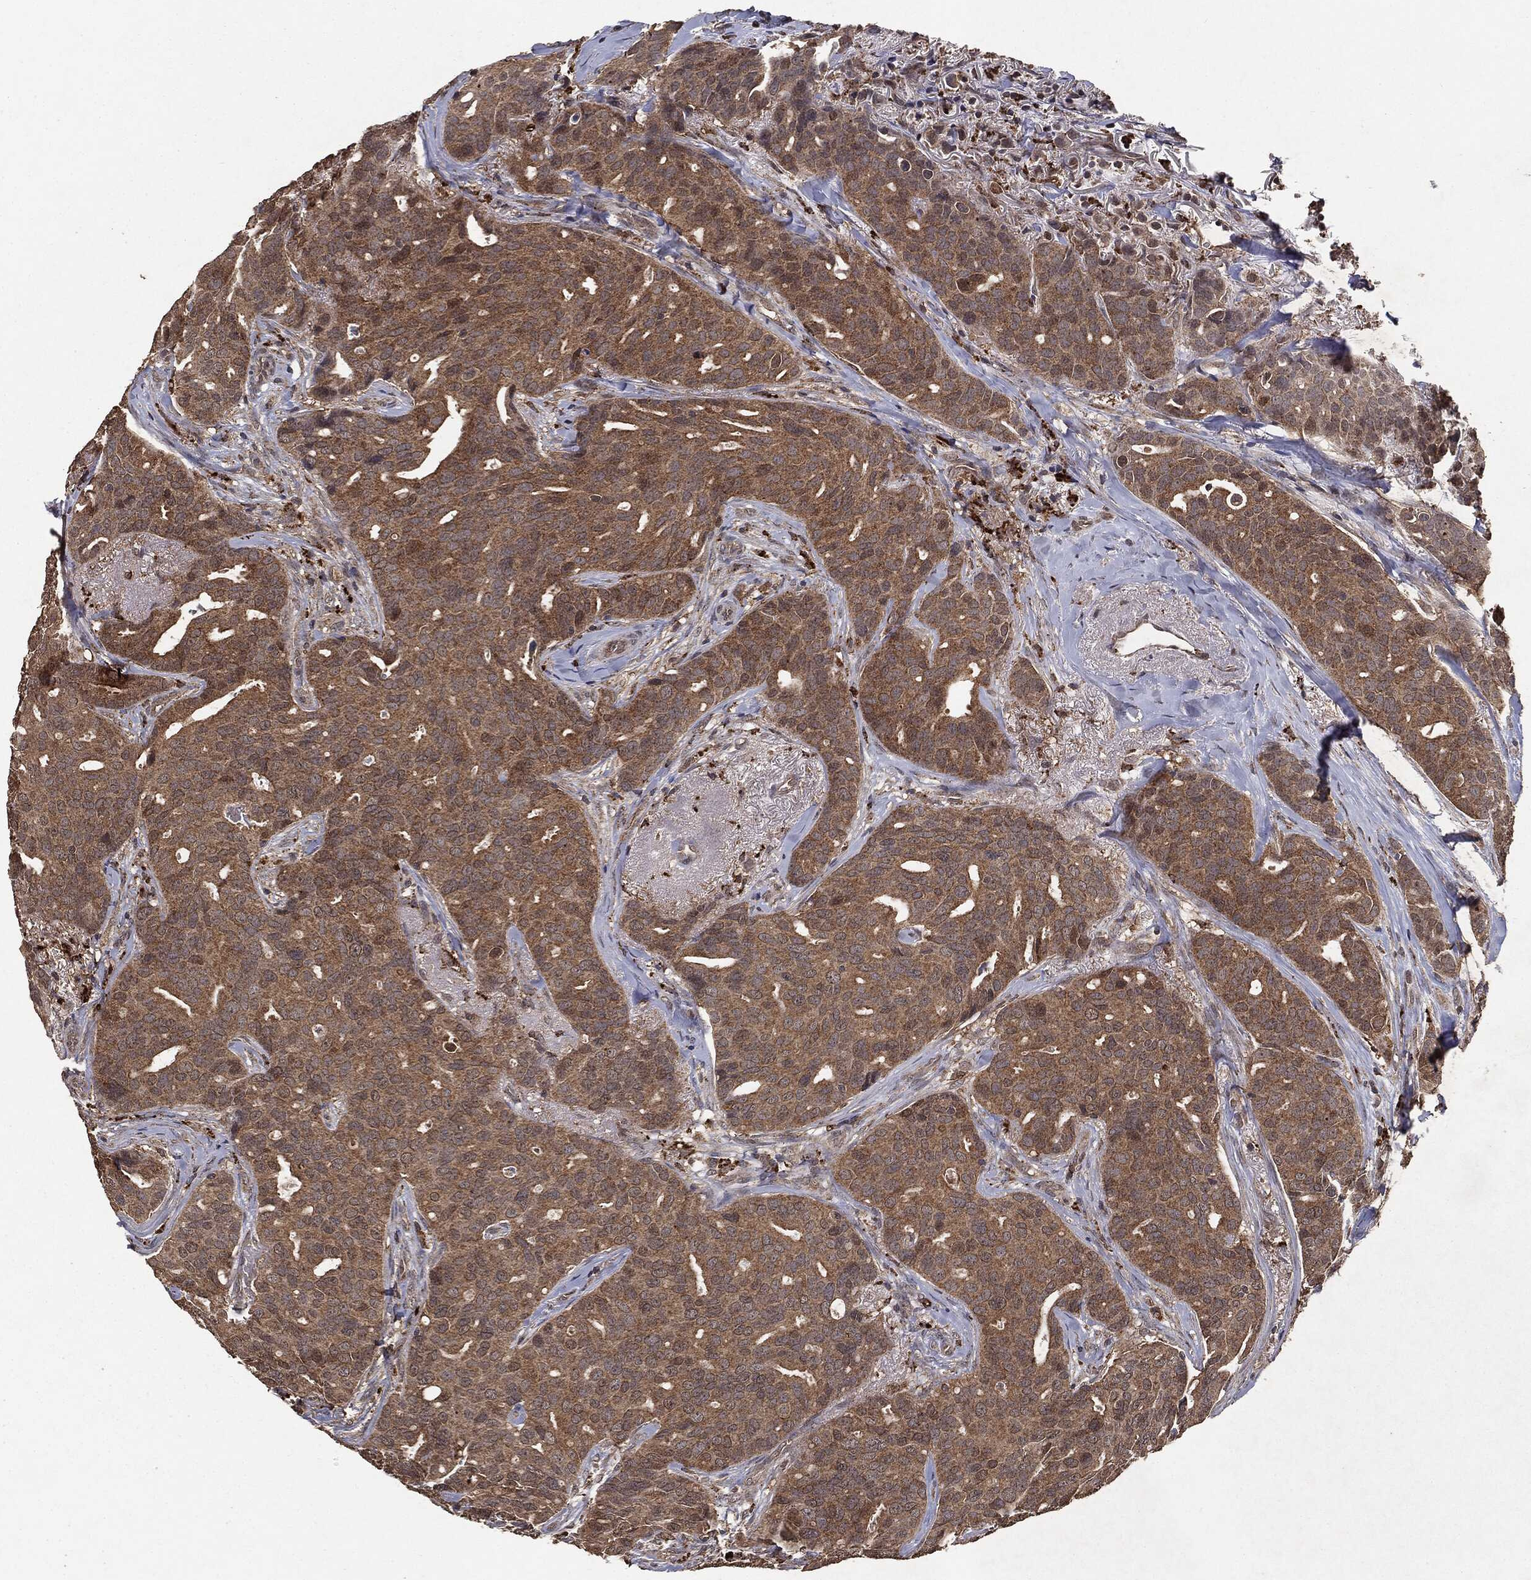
{"staining": {"intensity": "weak", "quantity": ">75%", "location": "cytoplasmic/membranous"}, "tissue": "breast cancer", "cell_type": "Tumor cells", "image_type": "cancer", "snomed": [{"axis": "morphology", "description": "Duct carcinoma"}, {"axis": "topography", "description": "Breast"}], "caption": "This micrograph reveals immunohistochemistry staining of invasive ductal carcinoma (breast), with low weak cytoplasmic/membranous expression in about >75% of tumor cells.", "gene": "MTOR", "patient": {"sex": "female", "age": 54}}